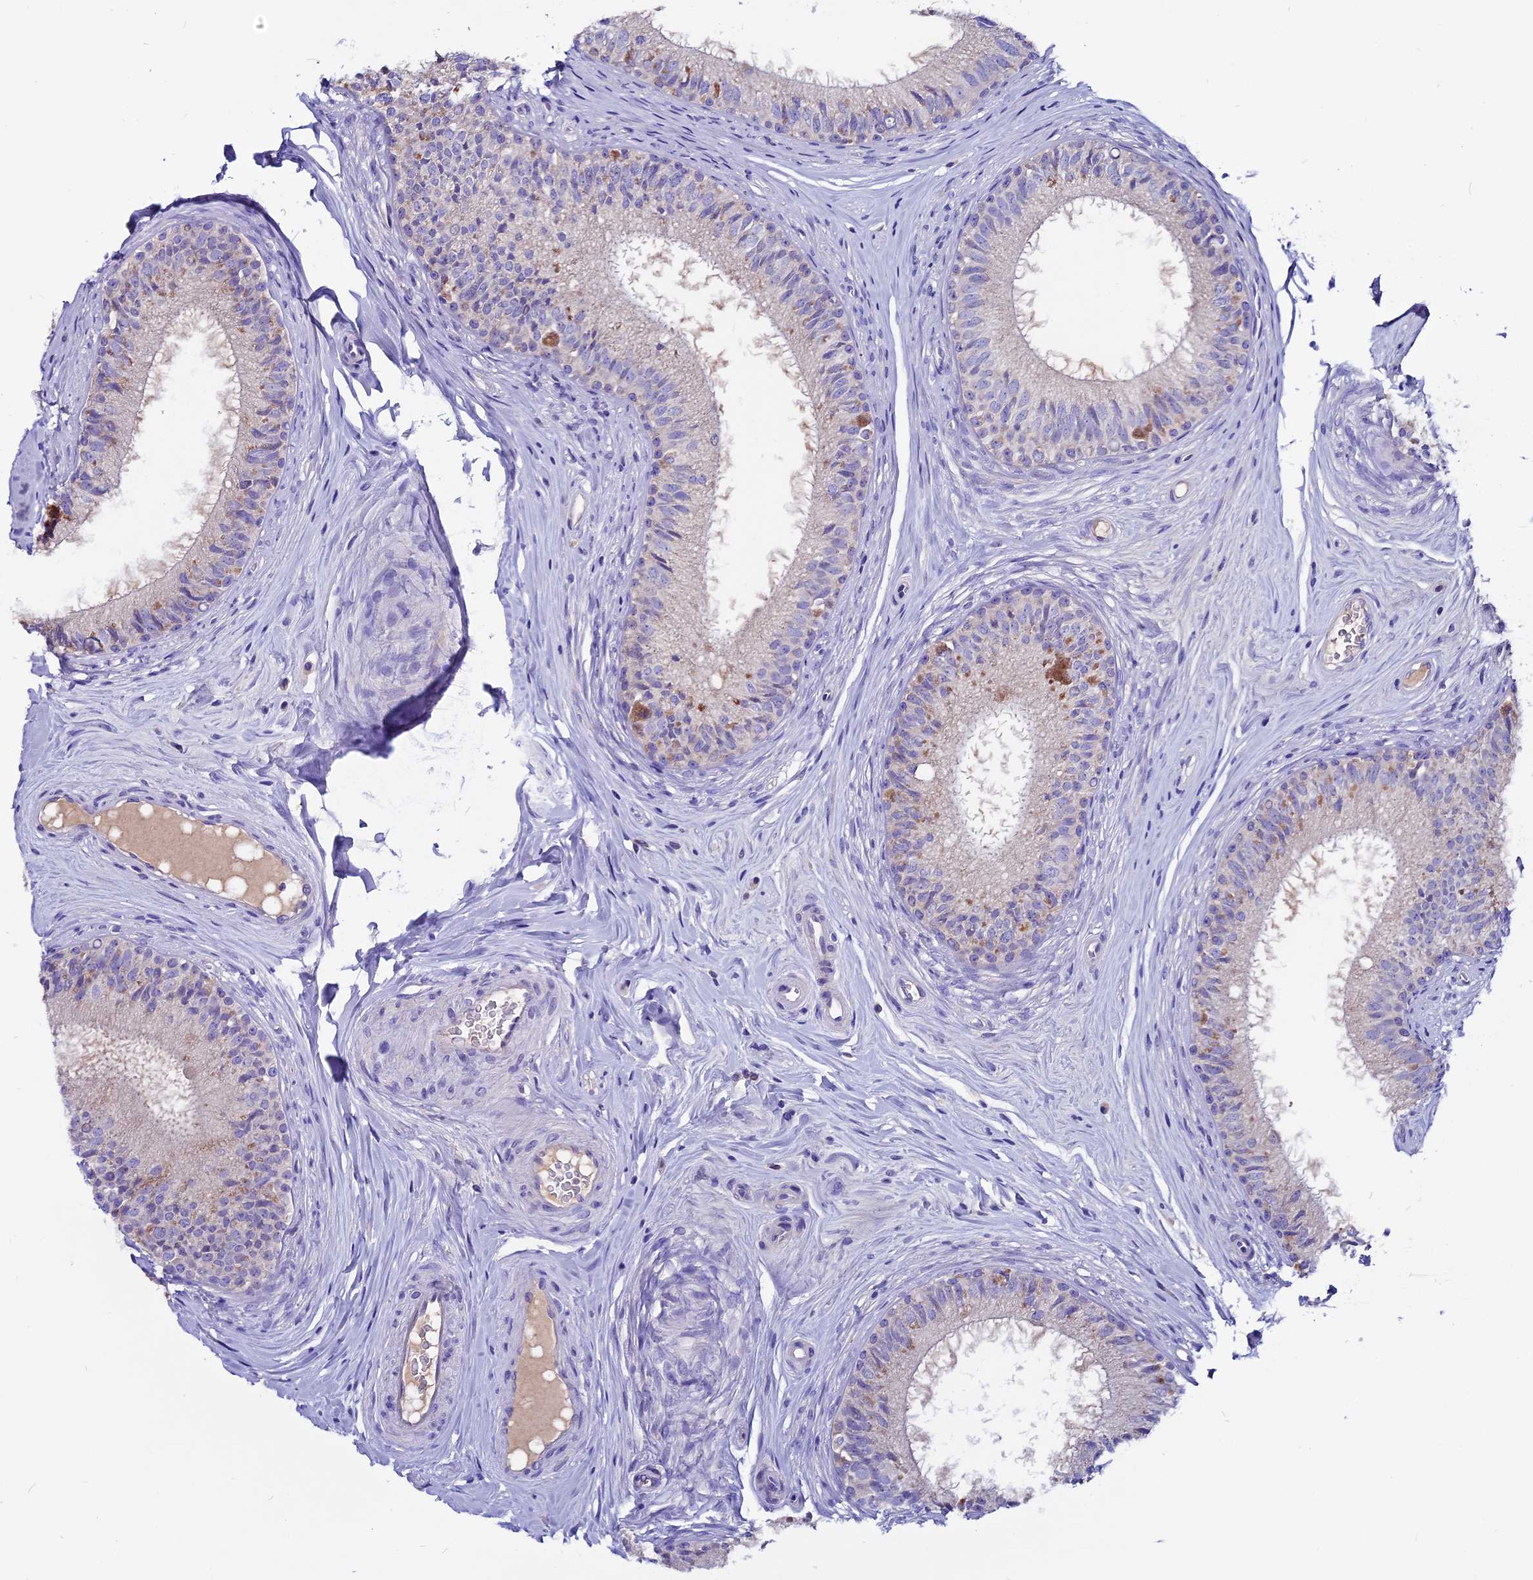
{"staining": {"intensity": "weak", "quantity": "<25%", "location": "cytoplasmic/membranous"}, "tissue": "epididymis", "cell_type": "Glandular cells", "image_type": "normal", "snomed": [{"axis": "morphology", "description": "Normal tissue, NOS"}, {"axis": "topography", "description": "Epididymis"}], "caption": "Immunohistochemical staining of unremarkable epididymis reveals no significant expression in glandular cells.", "gene": "CCBE1", "patient": {"sex": "male", "age": 33}}